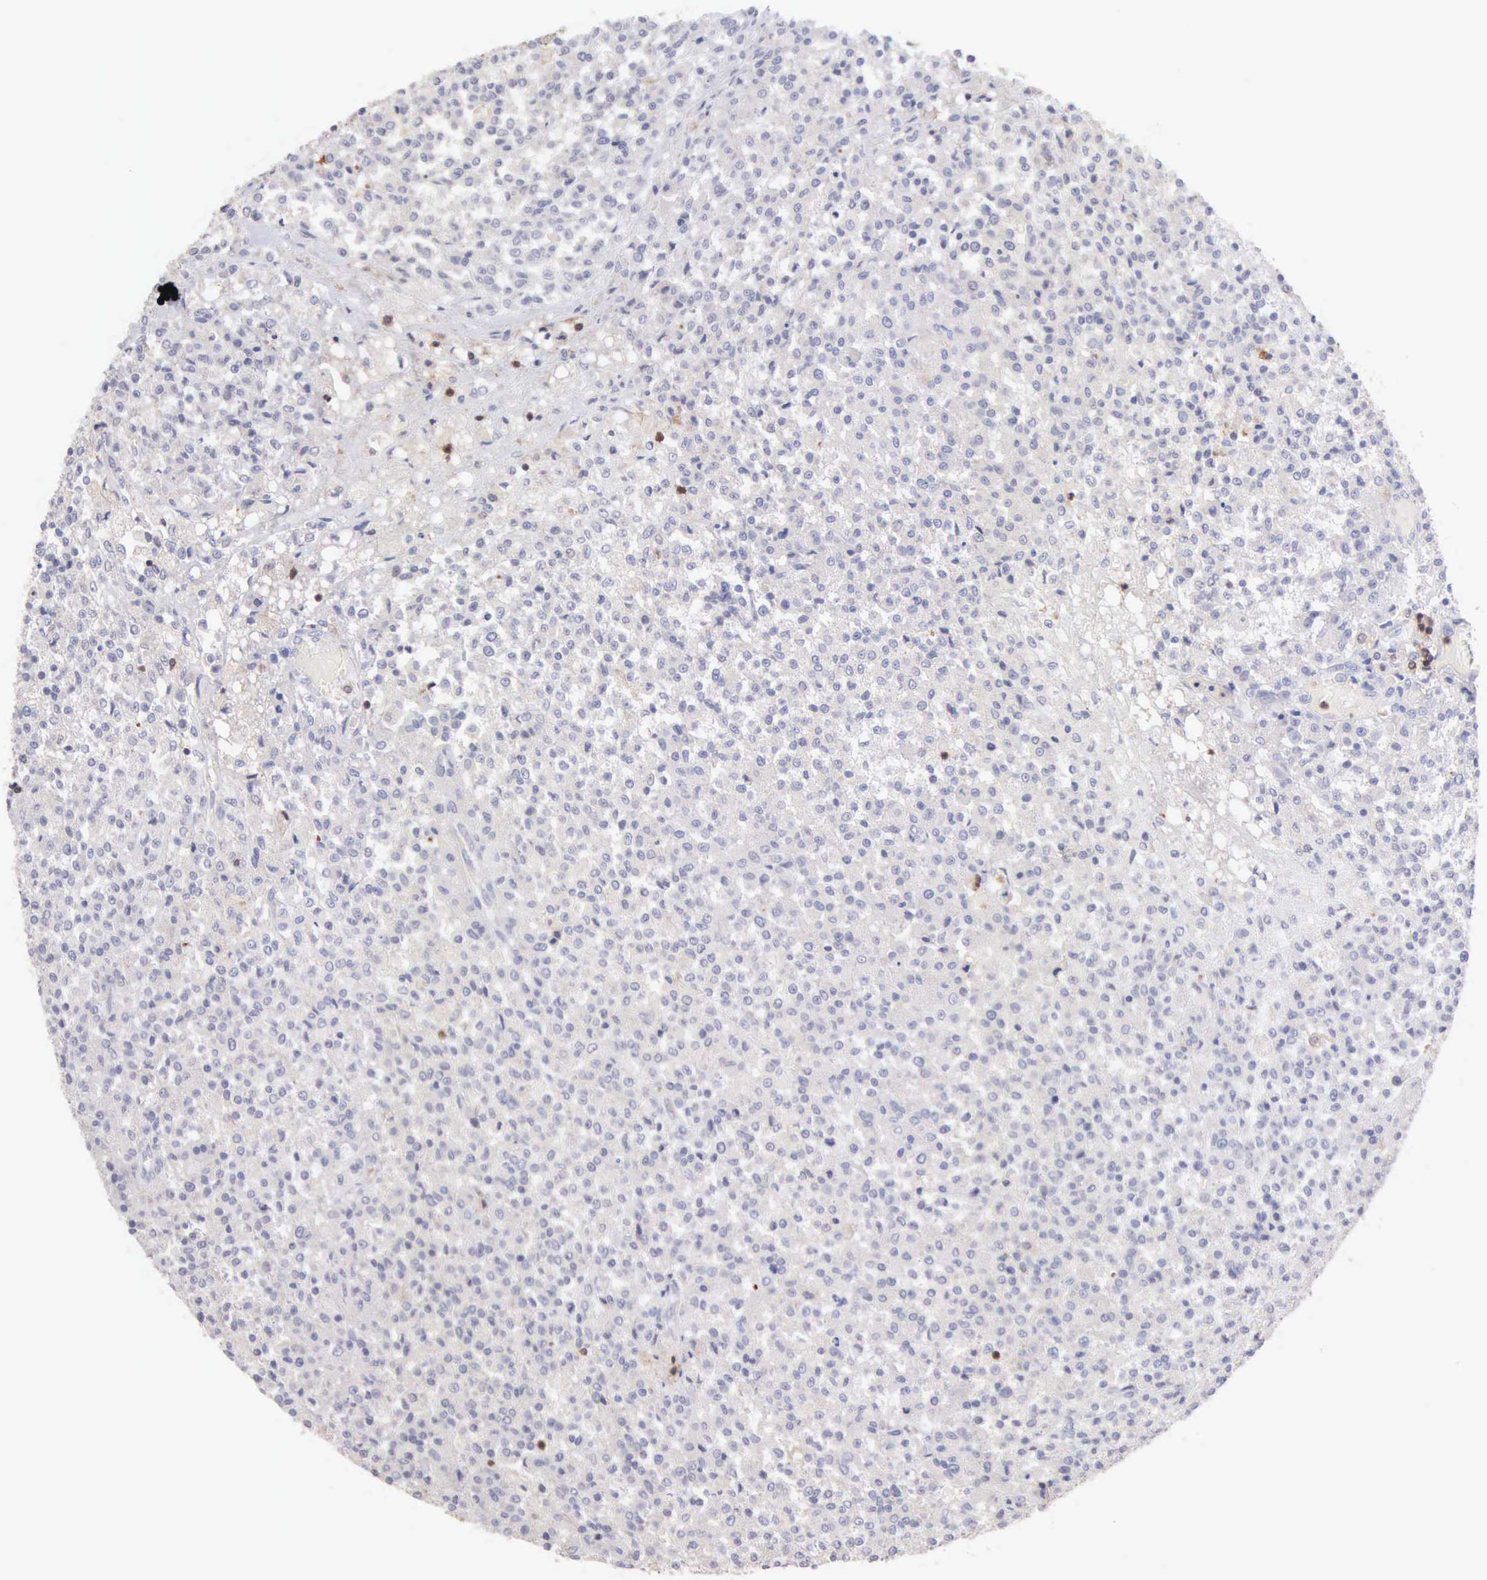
{"staining": {"intensity": "negative", "quantity": "none", "location": "none"}, "tissue": "testis cancer", "cell_type": "Tumor cells", "image_type": "cancer", "snomed": [{"axis": "morphology", "description": "Seminoma, NOS"}, {"axis": "topography", "description": "Testis"}], "caption": "This image is of testis cancer (seminoma) stained with immunohistochemistry (IHC) to label a protein in brown with the nuclei are counter-stained blue. There is no positivity in tumor cells. (Brightfield microscopy of DAB immunohistochemistry (IHC) at high magnification).", "gene": "SASH3", "patient": {"sex": "male", "age": 59}}